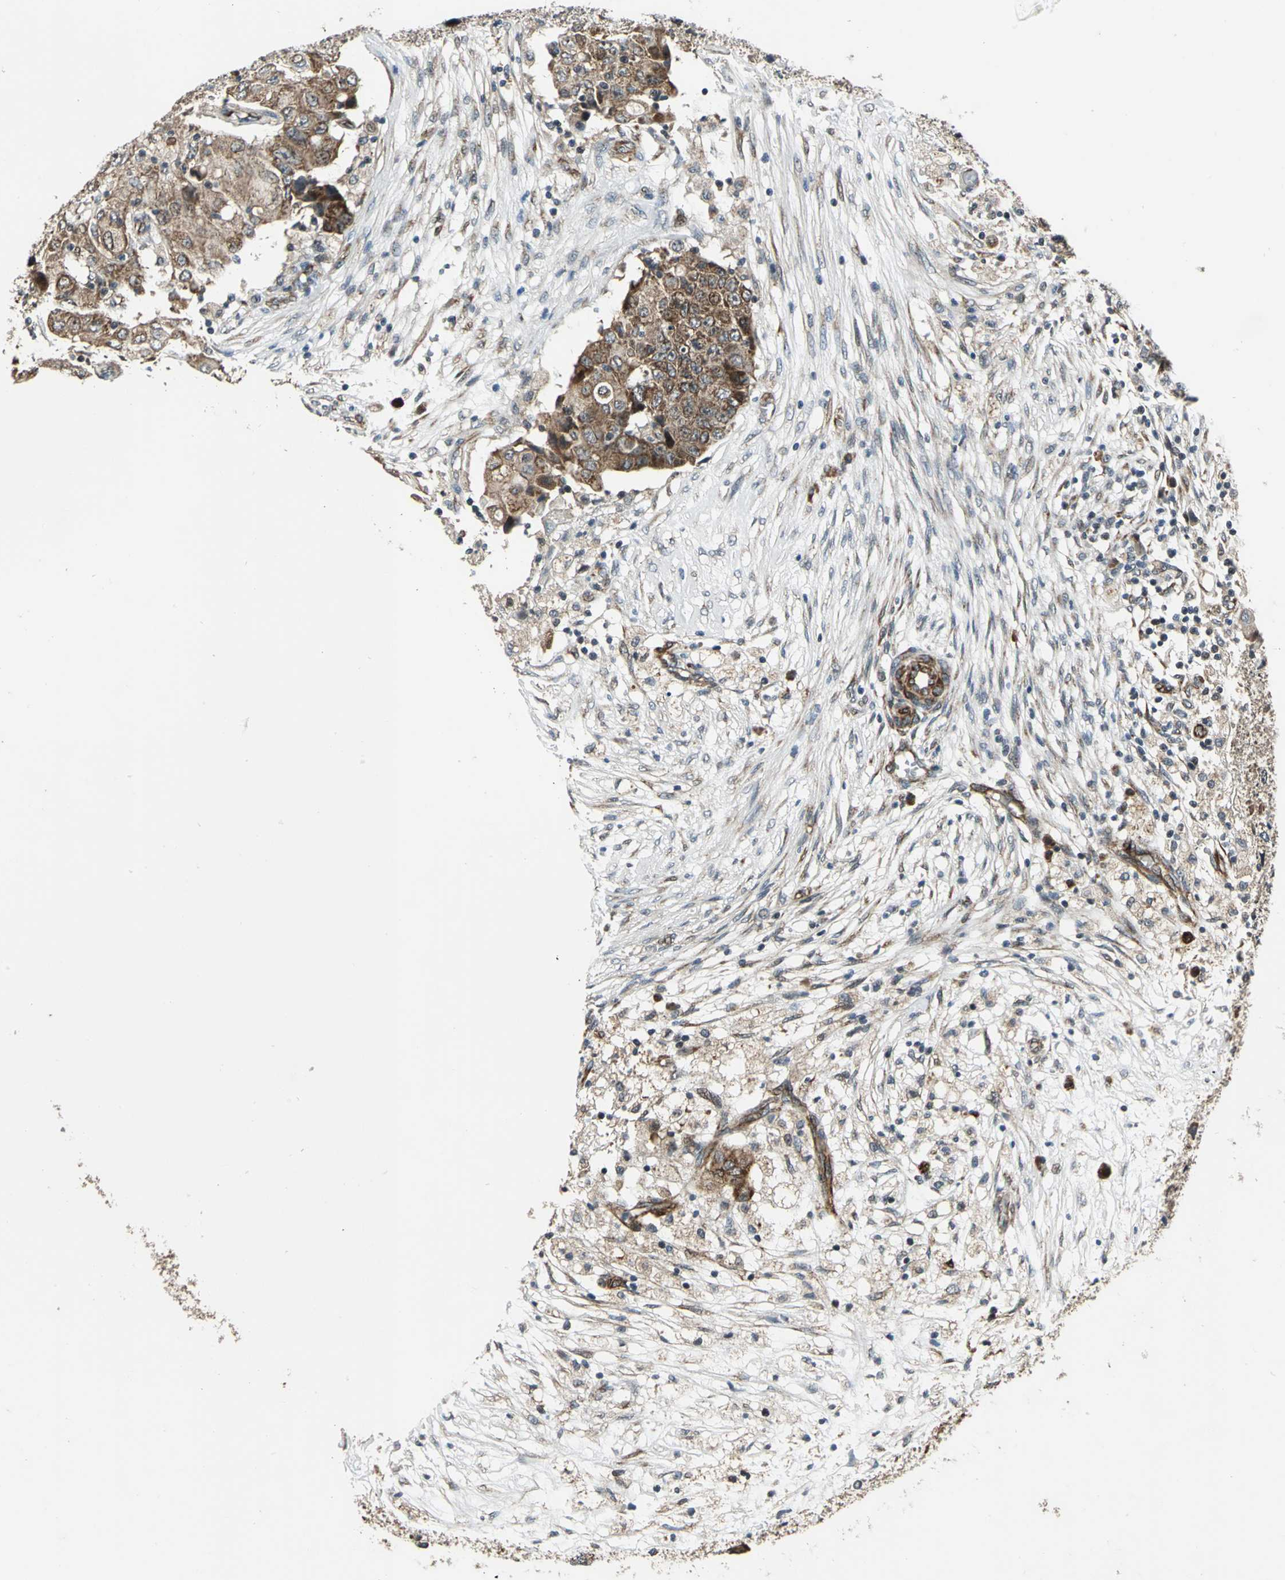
{"staining": {"intensity": "strong", "quantity": ">75%", "location": "cytoplasmic/membranous"}, "tissue": "ovarian cancer", "cell_type": "Tumor cells", "image_type": "cancer", "snomed": [{"axis": "morphology", "description": "Carcinoma, endometroid"}, {"axis": "topography", "description": "Ovary"}], "caption": "IHC image of human ovarian cancer stained for a protein (brown), which demonstrates high levels of strong cytoplasmic/membranous positivity in approximately >75% of tumor cells.", "gene": "EXD2", "patient": {"sex": "female", "age": 42}}